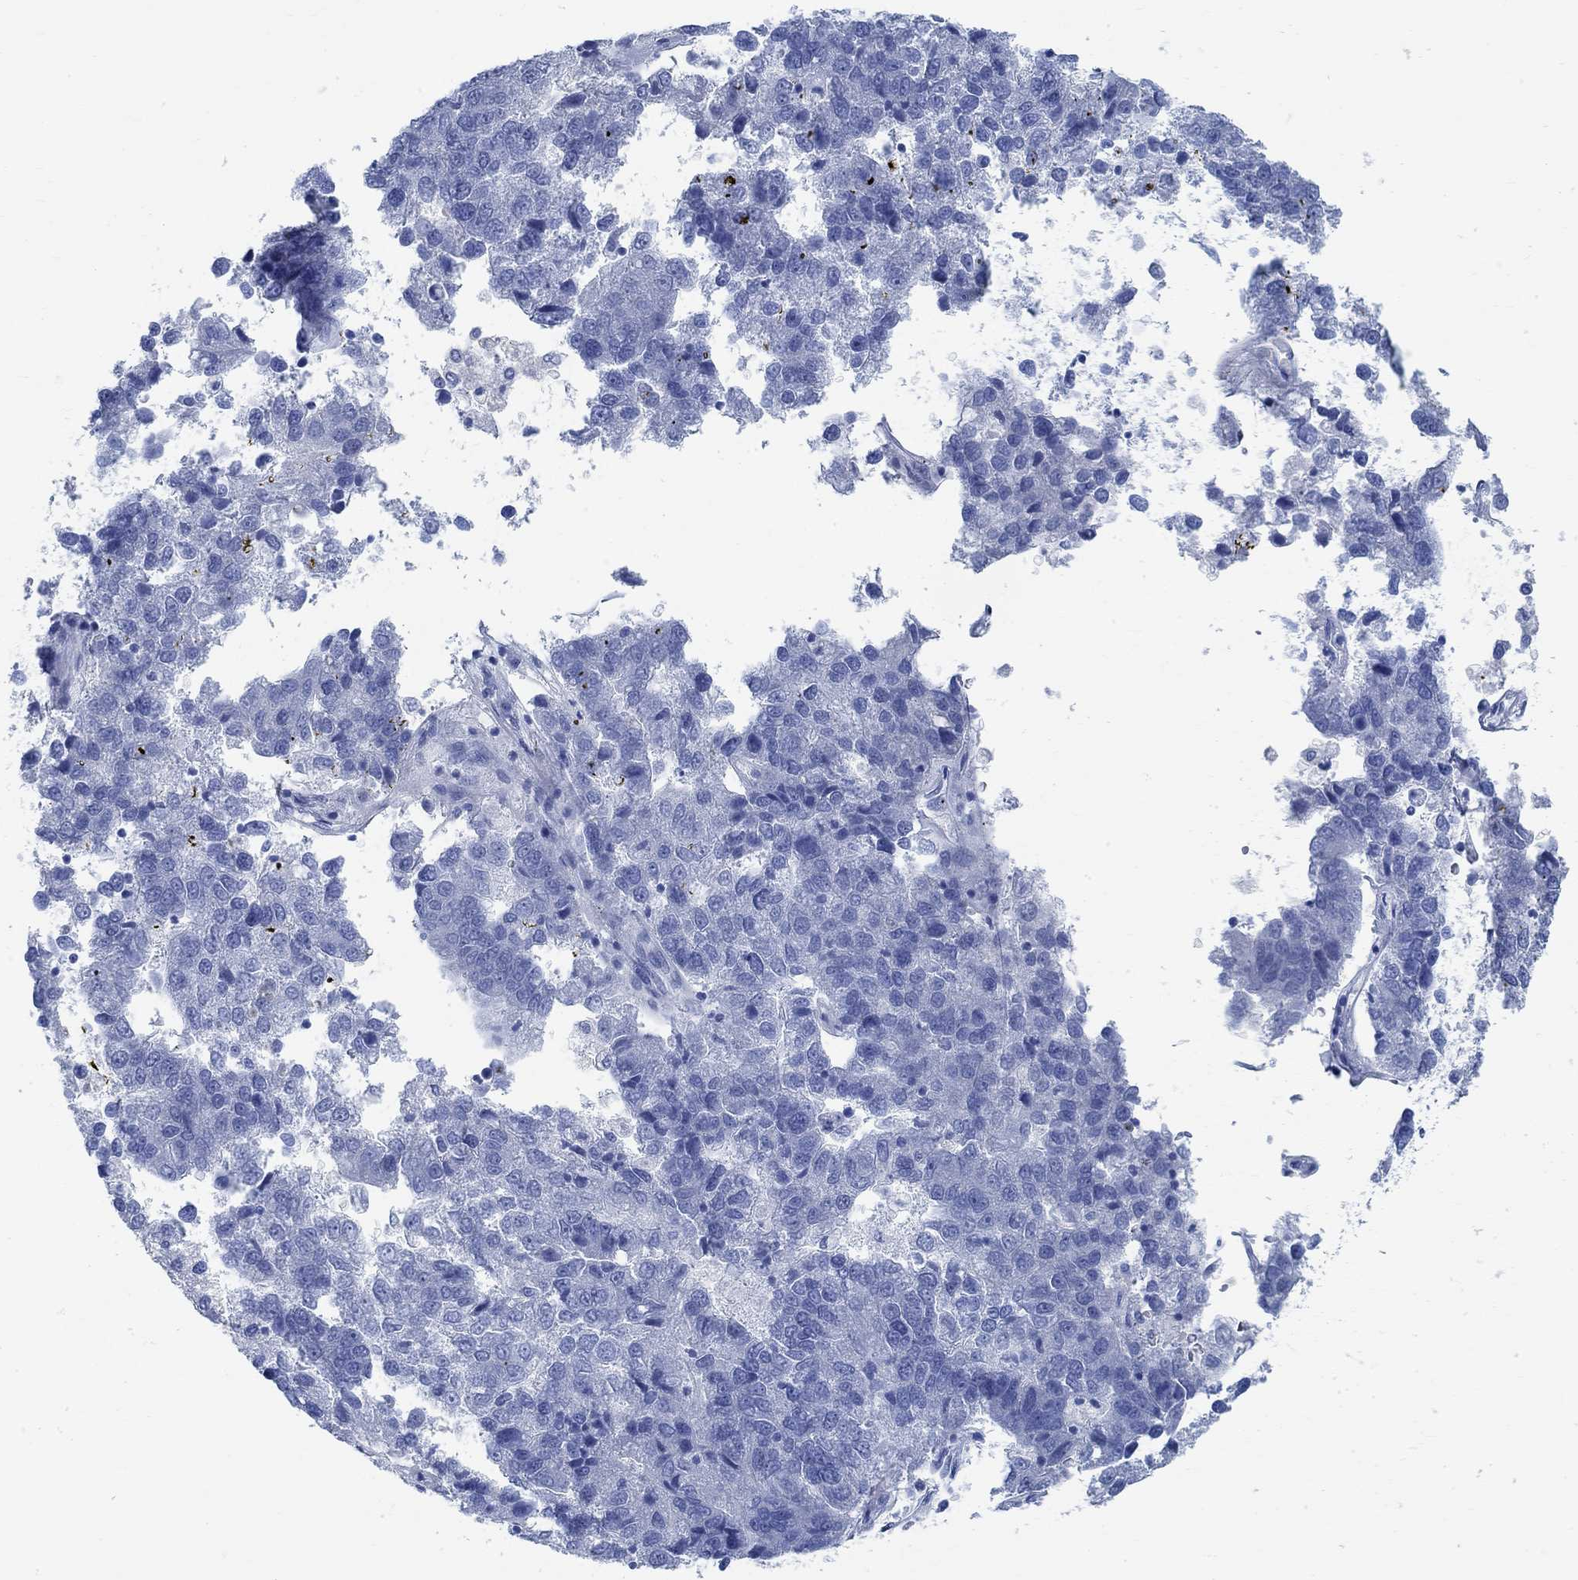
{"staining": {"intensity": "negative", "quantity": "none", "location": "none"}, "tissue": "pancreatic cancer", "cell_type": "Tumor cells", "image_type": "cancer", "snomed": [{"axis": "morphology", "description": "Adenocarcinoma, NOS"}, {"axis": "topography", "description": "Pancreas"}], "caption": "IHC image of adenocarcinoma (pancreatic) stained for a protein (brown), which exhibits no staining in tumor cells. Brightfield microscopy of immunohistochemistry (IHC) stained with DAB (brown) and hematoxylin (blue), captured at high magnification.", "gene": "RBM20", "patient": {"sex": "female", "age": 61}}